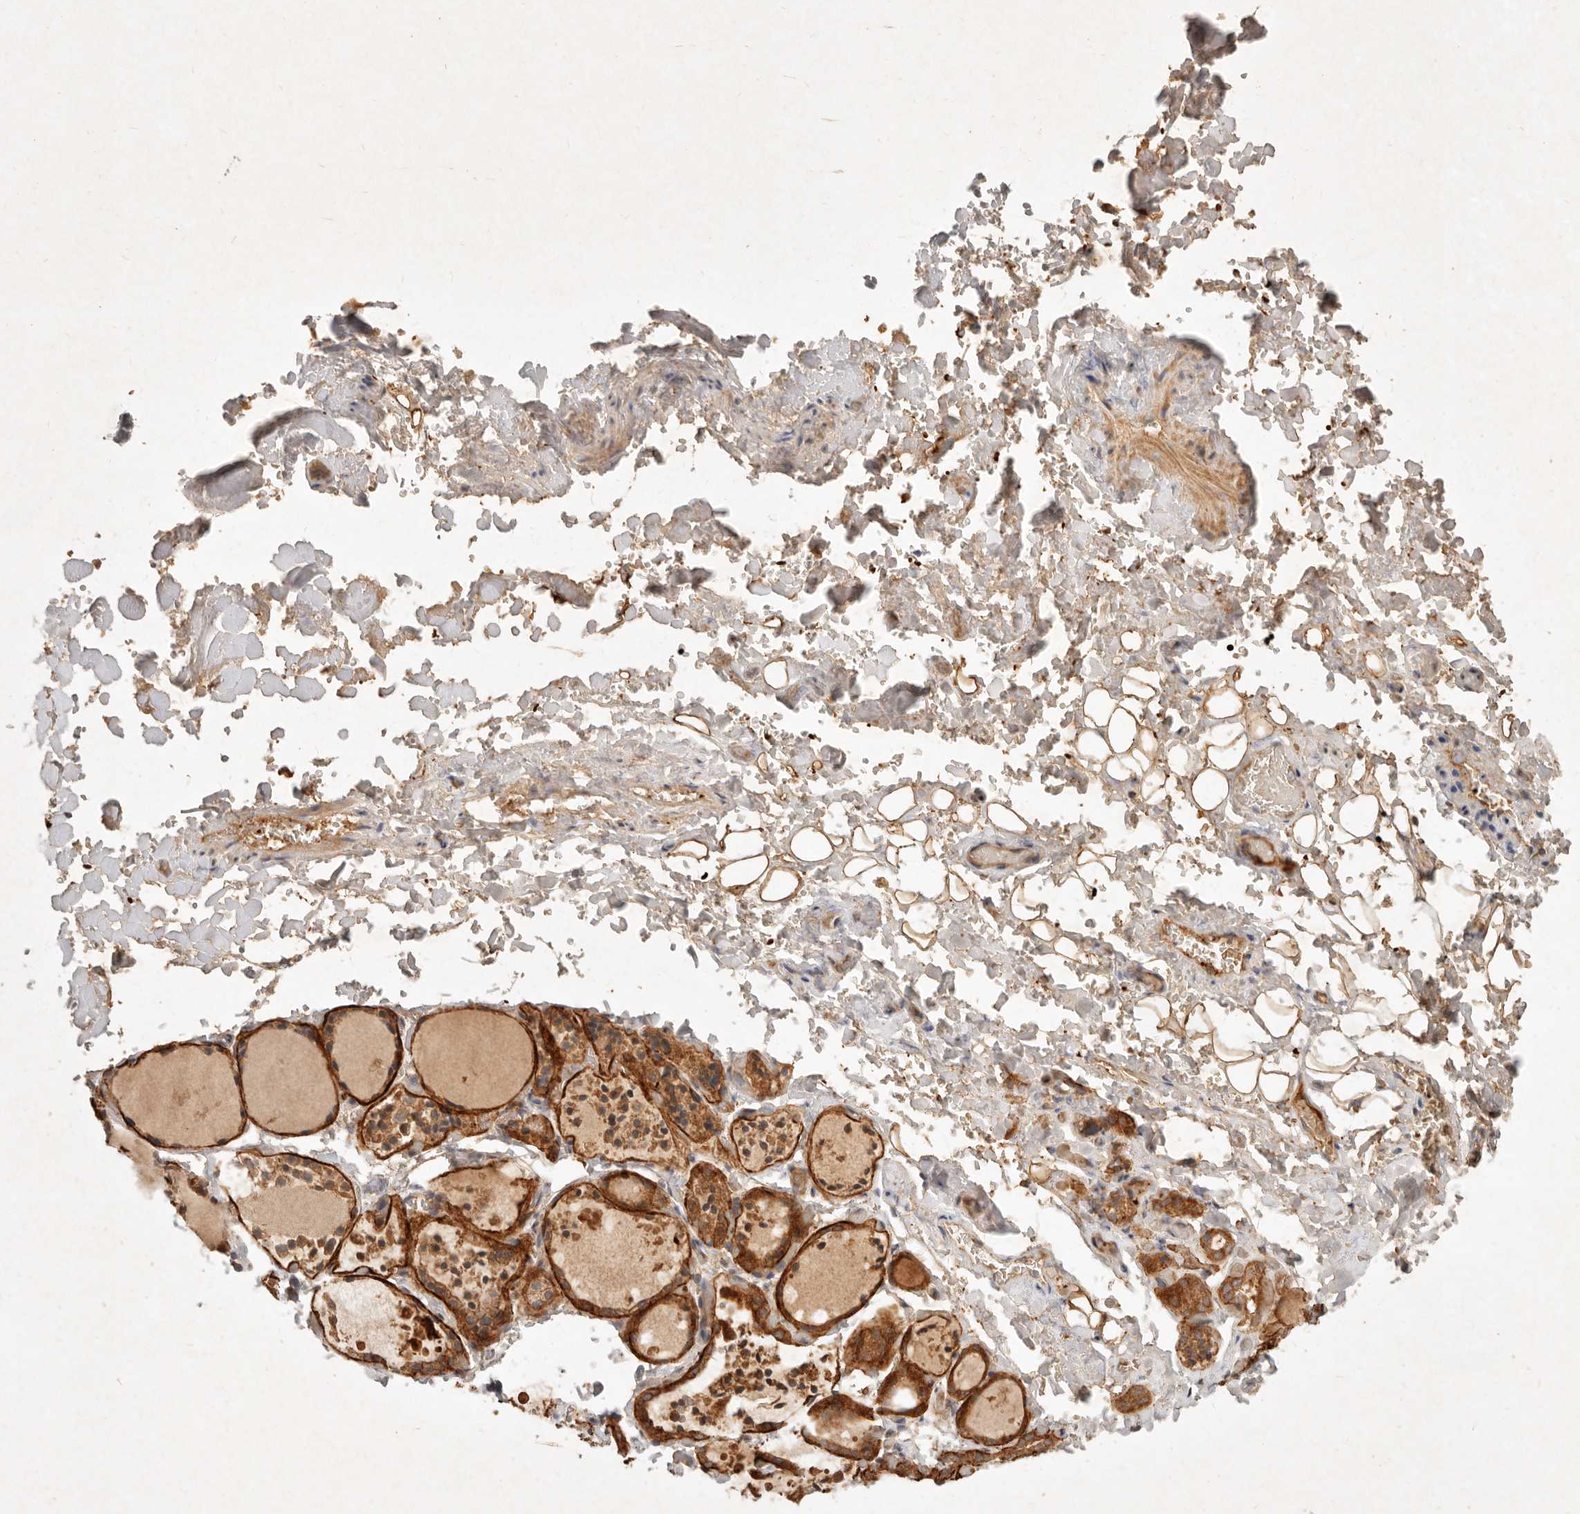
{"staining": {"intensity": "strong", "quantity": ">75%", "location": "cytoplasmic/membranous"}, "tissue": "thyroid gland", "cell_type": "Glandular cells", "image_type": "normal", "snomed": [{"axis": "morphology", "description": "Normal tissue, NOS"}, {"axis": "topography", "description": "Thyroid gland"}], "caption": "Brown immunohistochemical staining in unremarkable human thyroid gland demonstrates strong cytoplasmic/membranous expression in about >75% of glandular cells.", "gene": "FREM2", "patient": {"sex": "female", "age": 44}}